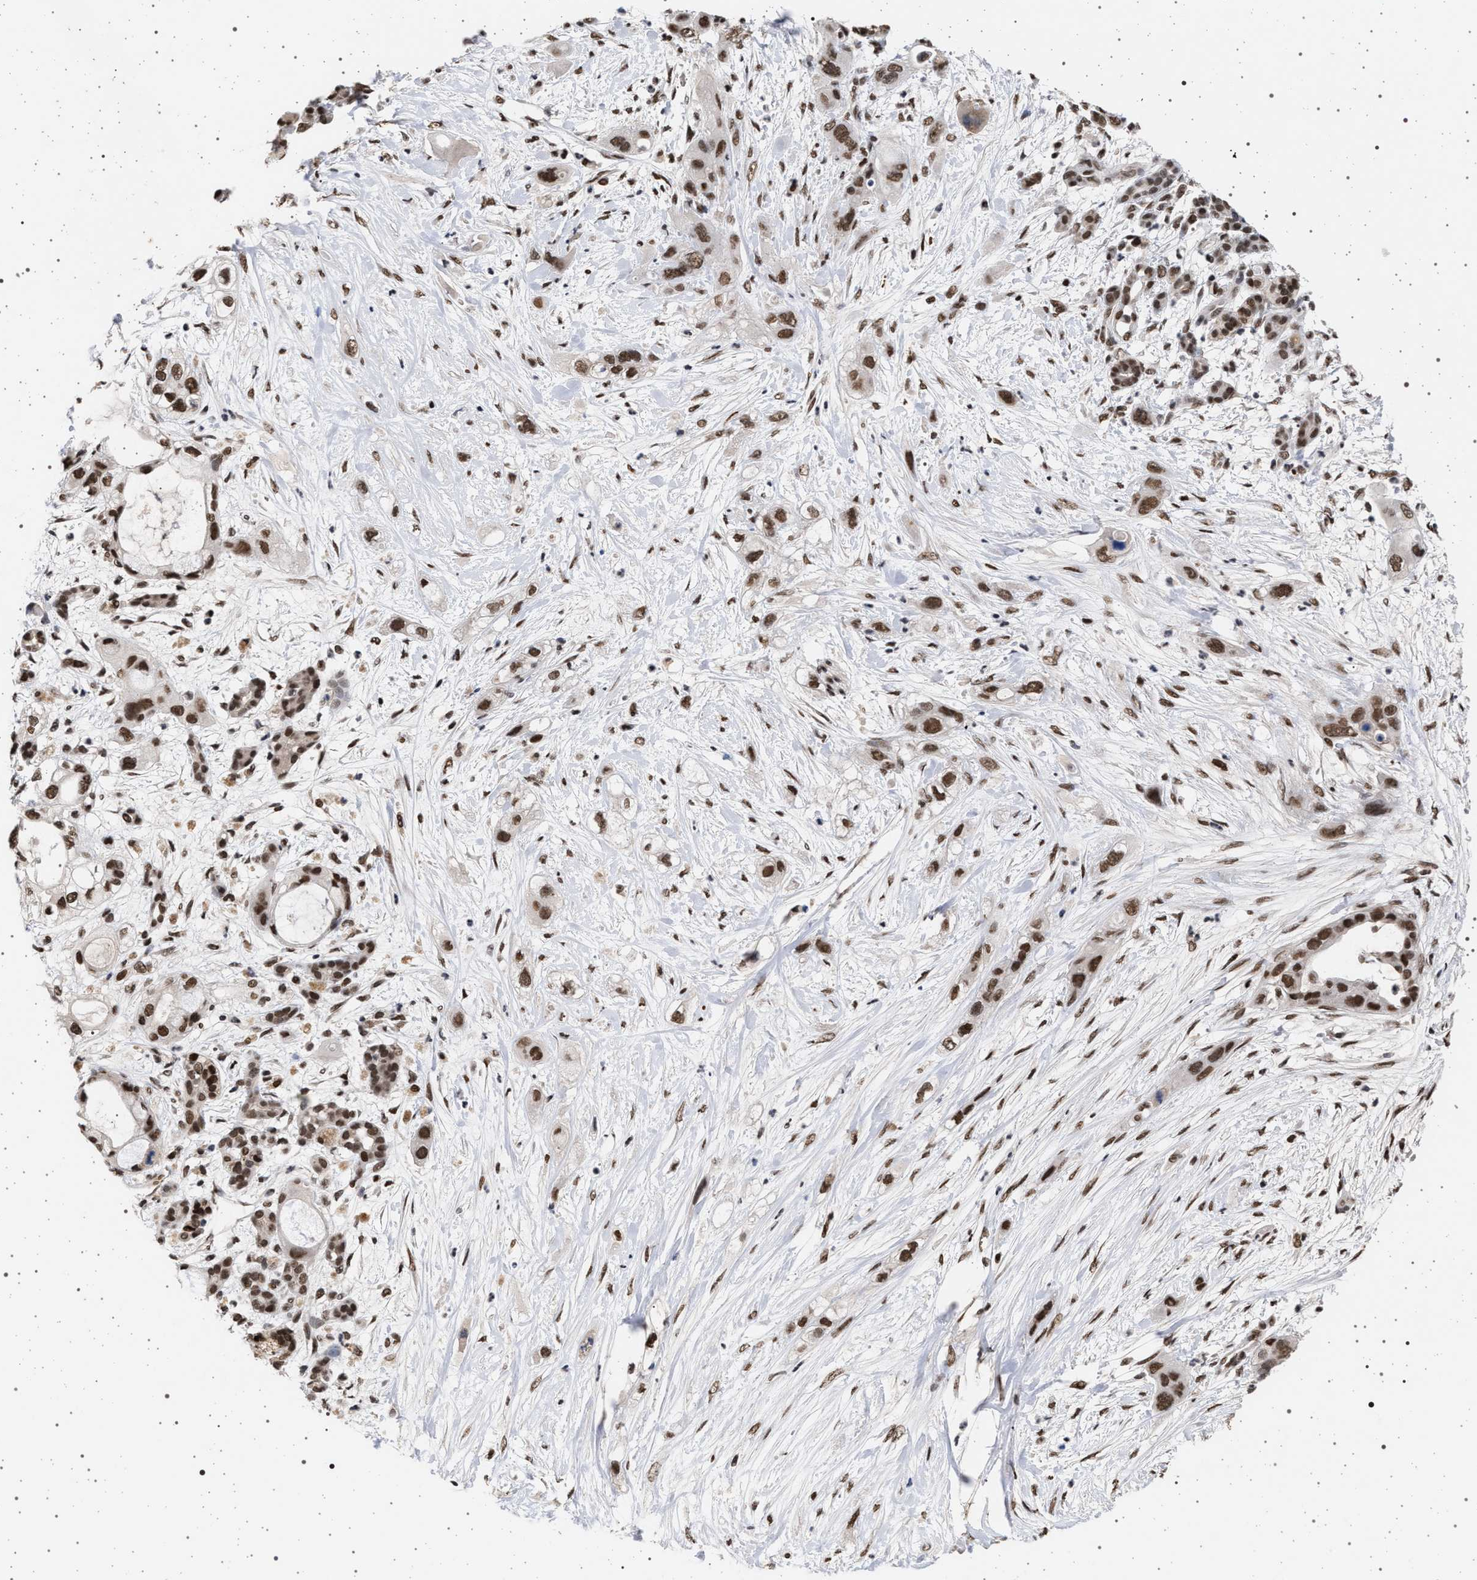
{"staining": {"intensity": "moderate", "quantity": ">75%", "location": "nuclear"}, "tissue": "pancreatic cancer", "cell_type": "Tumor cells", "image_type": "cancer", "snomed": [{"axis": "morphology", "description": "Adenocarcinoma, NOS"}, {"axis": "topography", "description": "Pancreas"}], "caption": "Protein staining of pancreatic cancer tissue exhibits moderate nuclear expression in about >75% of tumor cells.", "gene": "PHF12", "patient": {"sex": "male", "age": 59}}